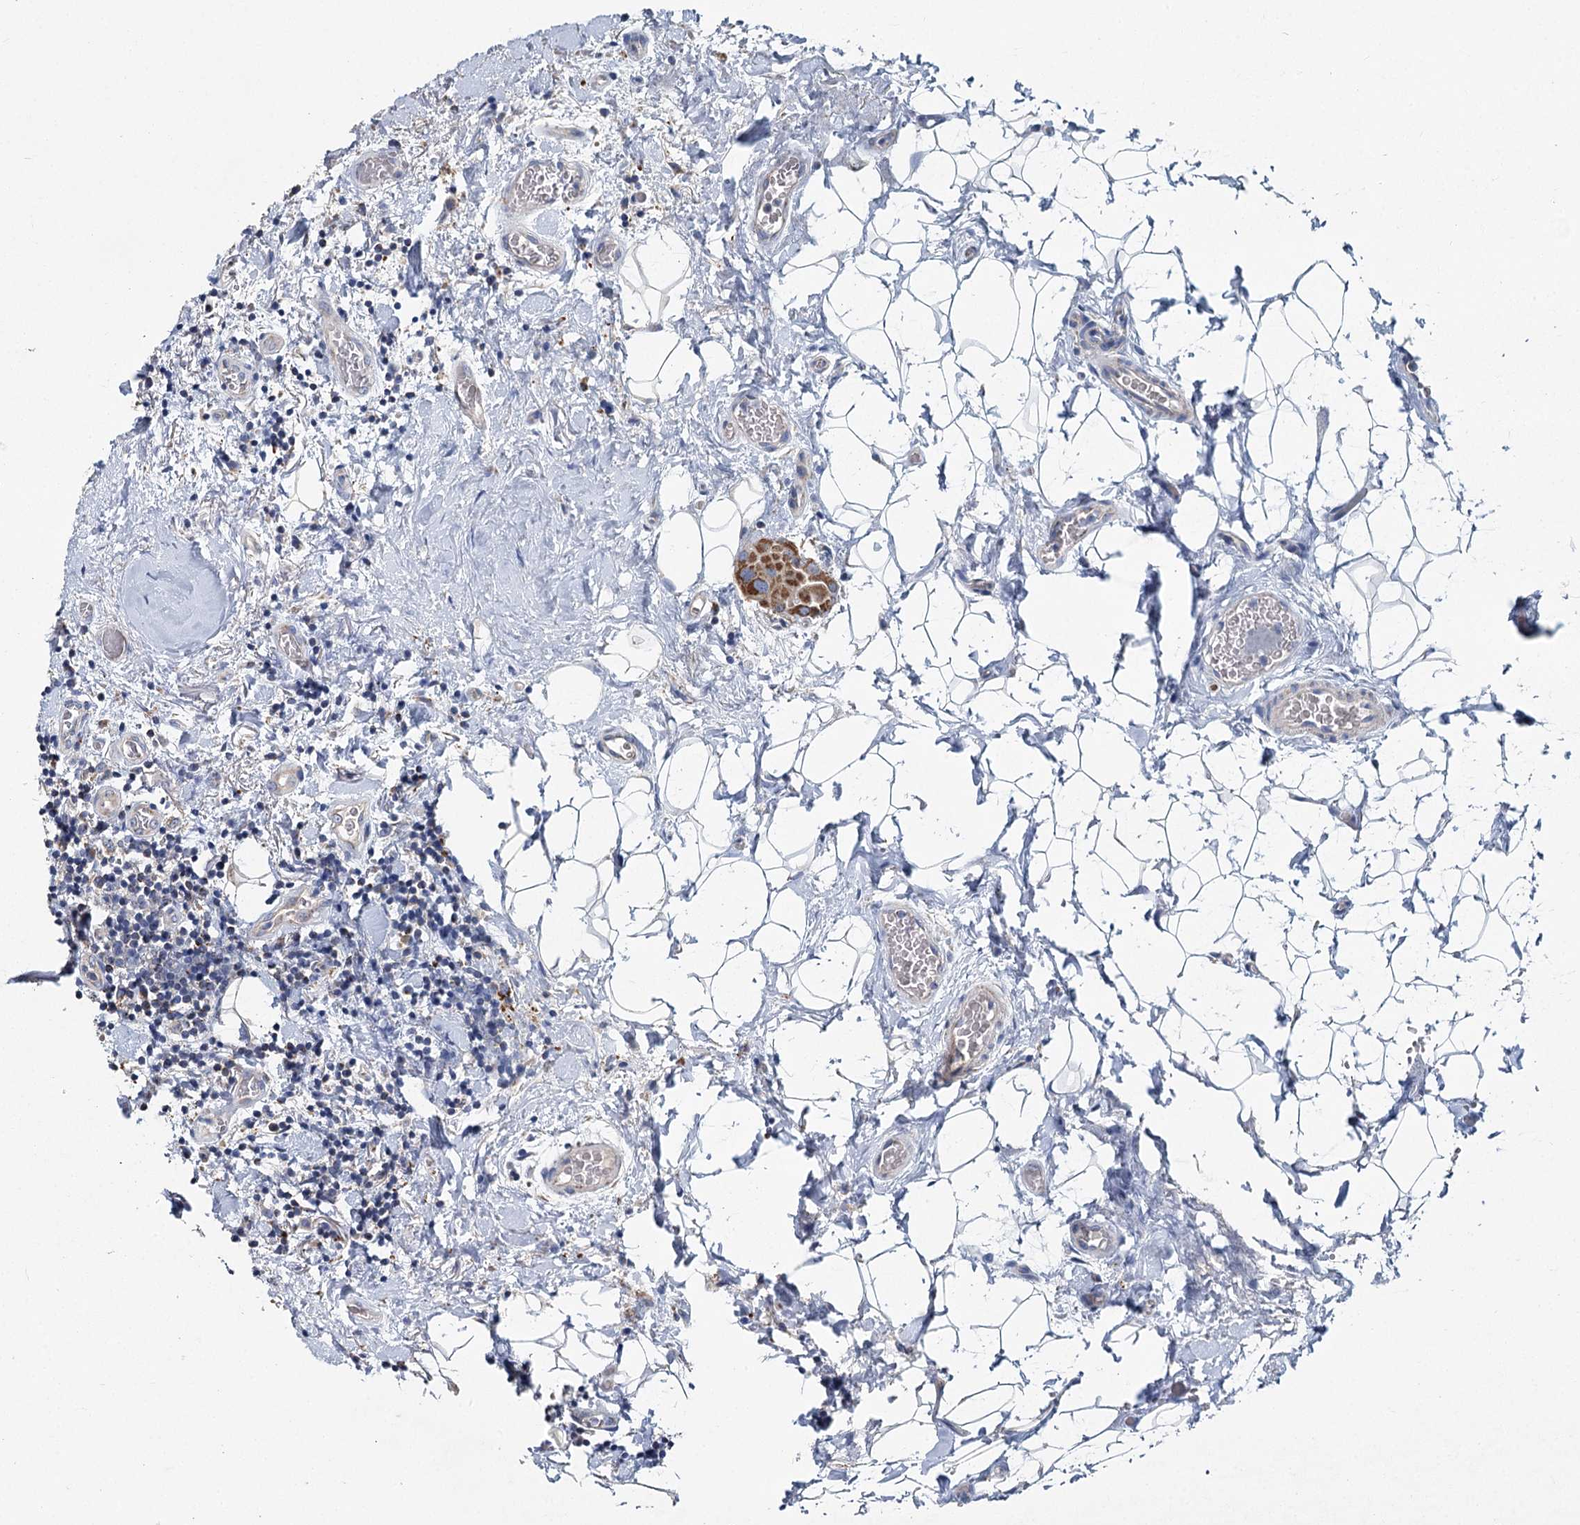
{"staining": {"intensity": "moderate", "quantity": ">75%", "location": "cytoplasmic/membranous"}, "tissue": "thyroid cancer", "cell_type": "Tumor cells", "image_type": "cancer", "snomed": [{"axis": "morphology", "description": "Papillary adenocarcinoma, NOS"}, {"axis": "topography", "description": "Thyroid gland"}], "caption": "Thyroid cancer (papillary adenocarcinoma) stained for a protein (brown) demonstrates moderate cytoplasmic/membranous positive positivity in about >75% of tumor cells.", "gene": "ANKRD16", "patient": {"sex": "male", "age": 33}}